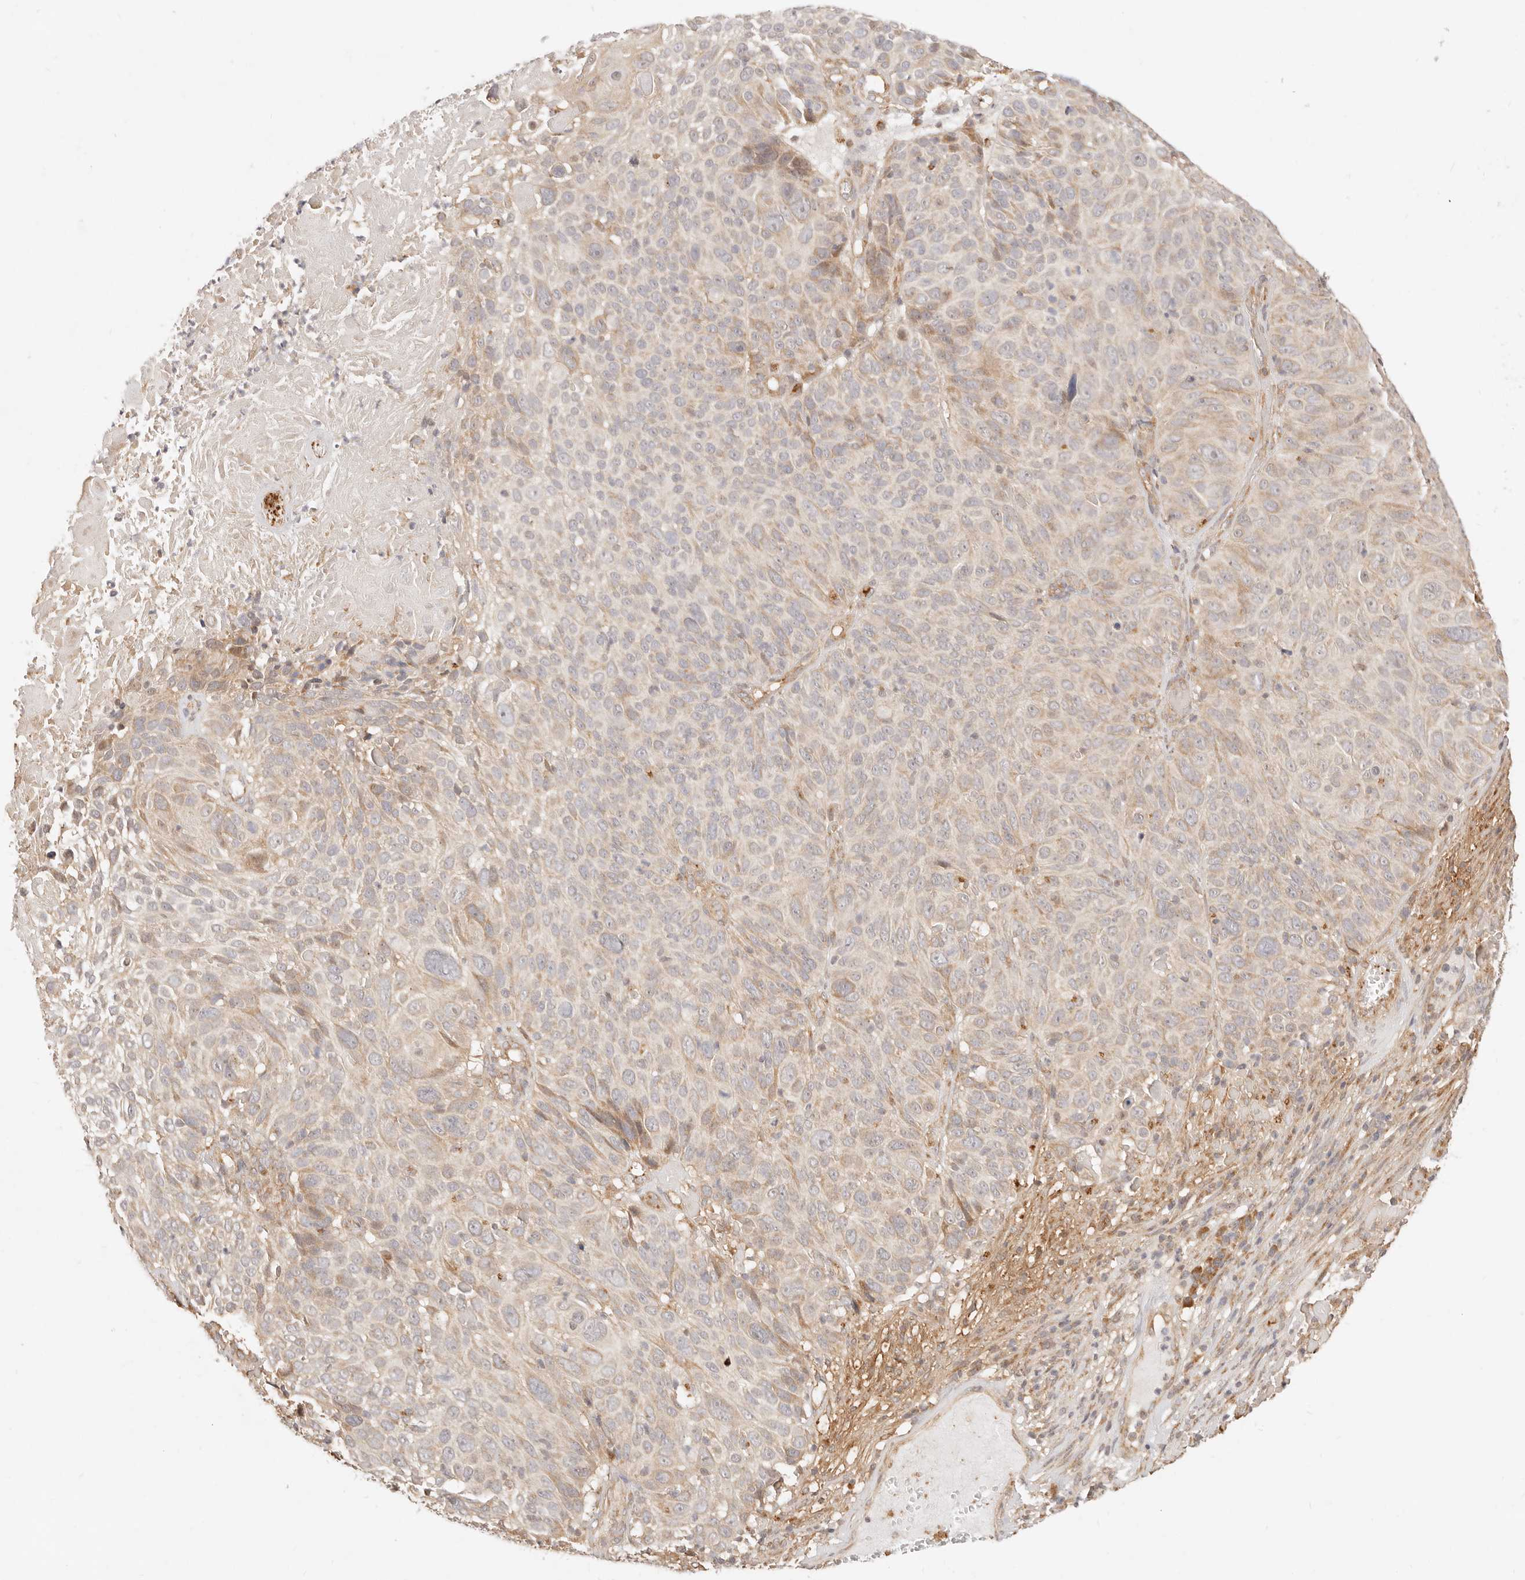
{"staining": {"intensity": "moderate", "quantity": "<25%", "location": "cytoplasmic/membranous"}, "tissue": "cervical cancer", "cell_type": "Tumor cells", "image_type": "cancer", "snomed": [{"axis": "morphology", "description": "Squamous cell carcinoma, NOS"}, {"axis": "topography", "description": "Cervix"}], "caption": "Cervical cancer (squamous cell carcinoma) stained for a protein demonstrates moderate cytoplasmic/membranous positivity in tumor cells.", "gene": "UBXN10", "patient": {"sex": "female", "age": 74}}